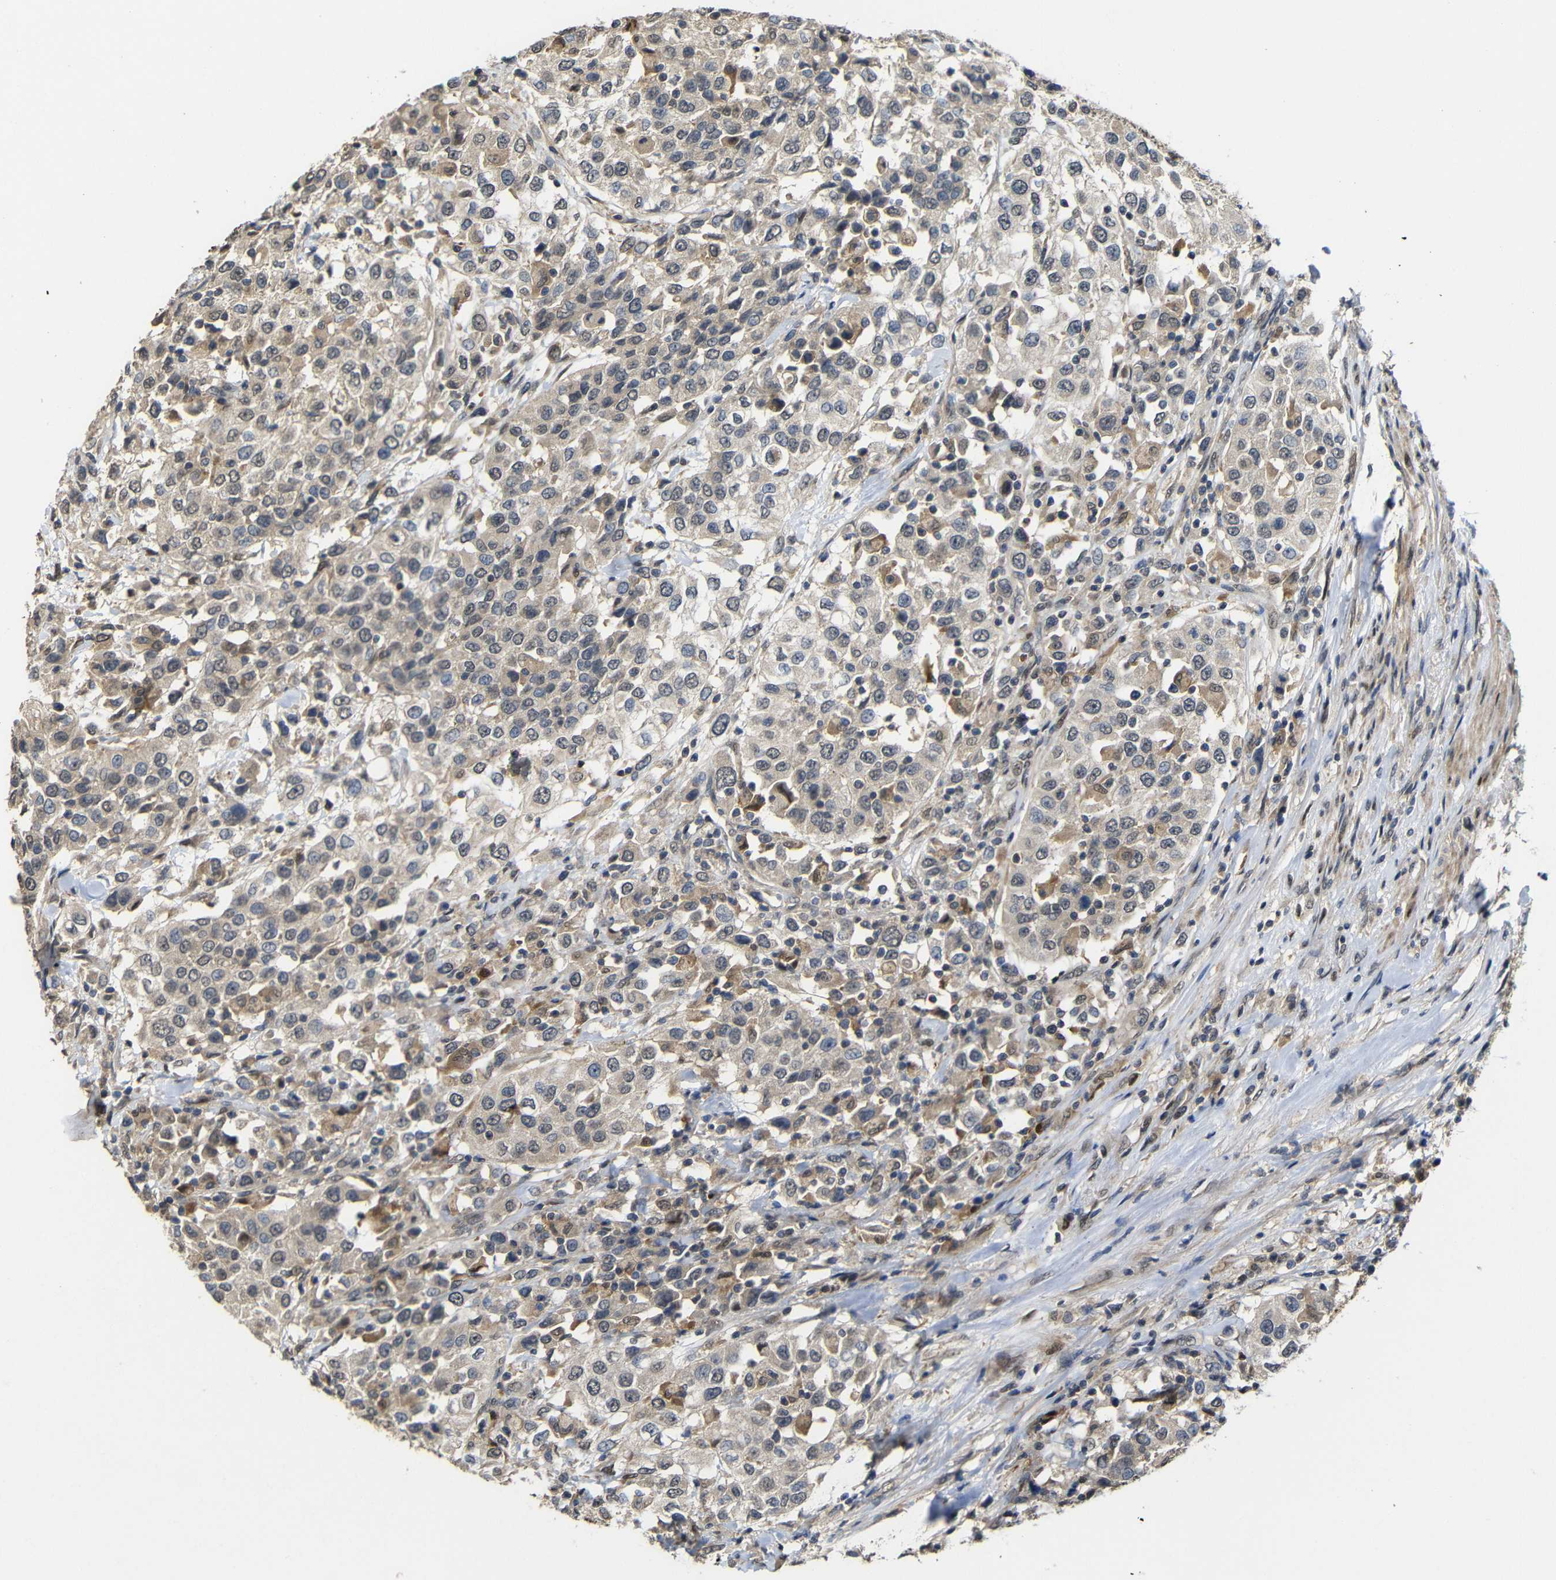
{"staining": {"intensity": "weak", "quantity": "<25%", "location": "cytoplasmic/membranous"}, "tissue": "urothelial cancer", "cell_type": "Tumor cells", "image_type": "cancer", "snomed": [{"axis": "morphology", "description": "Urothelial carcinoma, High grade"}, {"axis": "topography", "description": "Urinary bladder"}], "caption": "The histopathology image demonstrates no significant staining in tumor cells of urothelial carcinoma (high-grade).", "gene": "ATG12", "patient": {"sex": "female", "age": 80}}